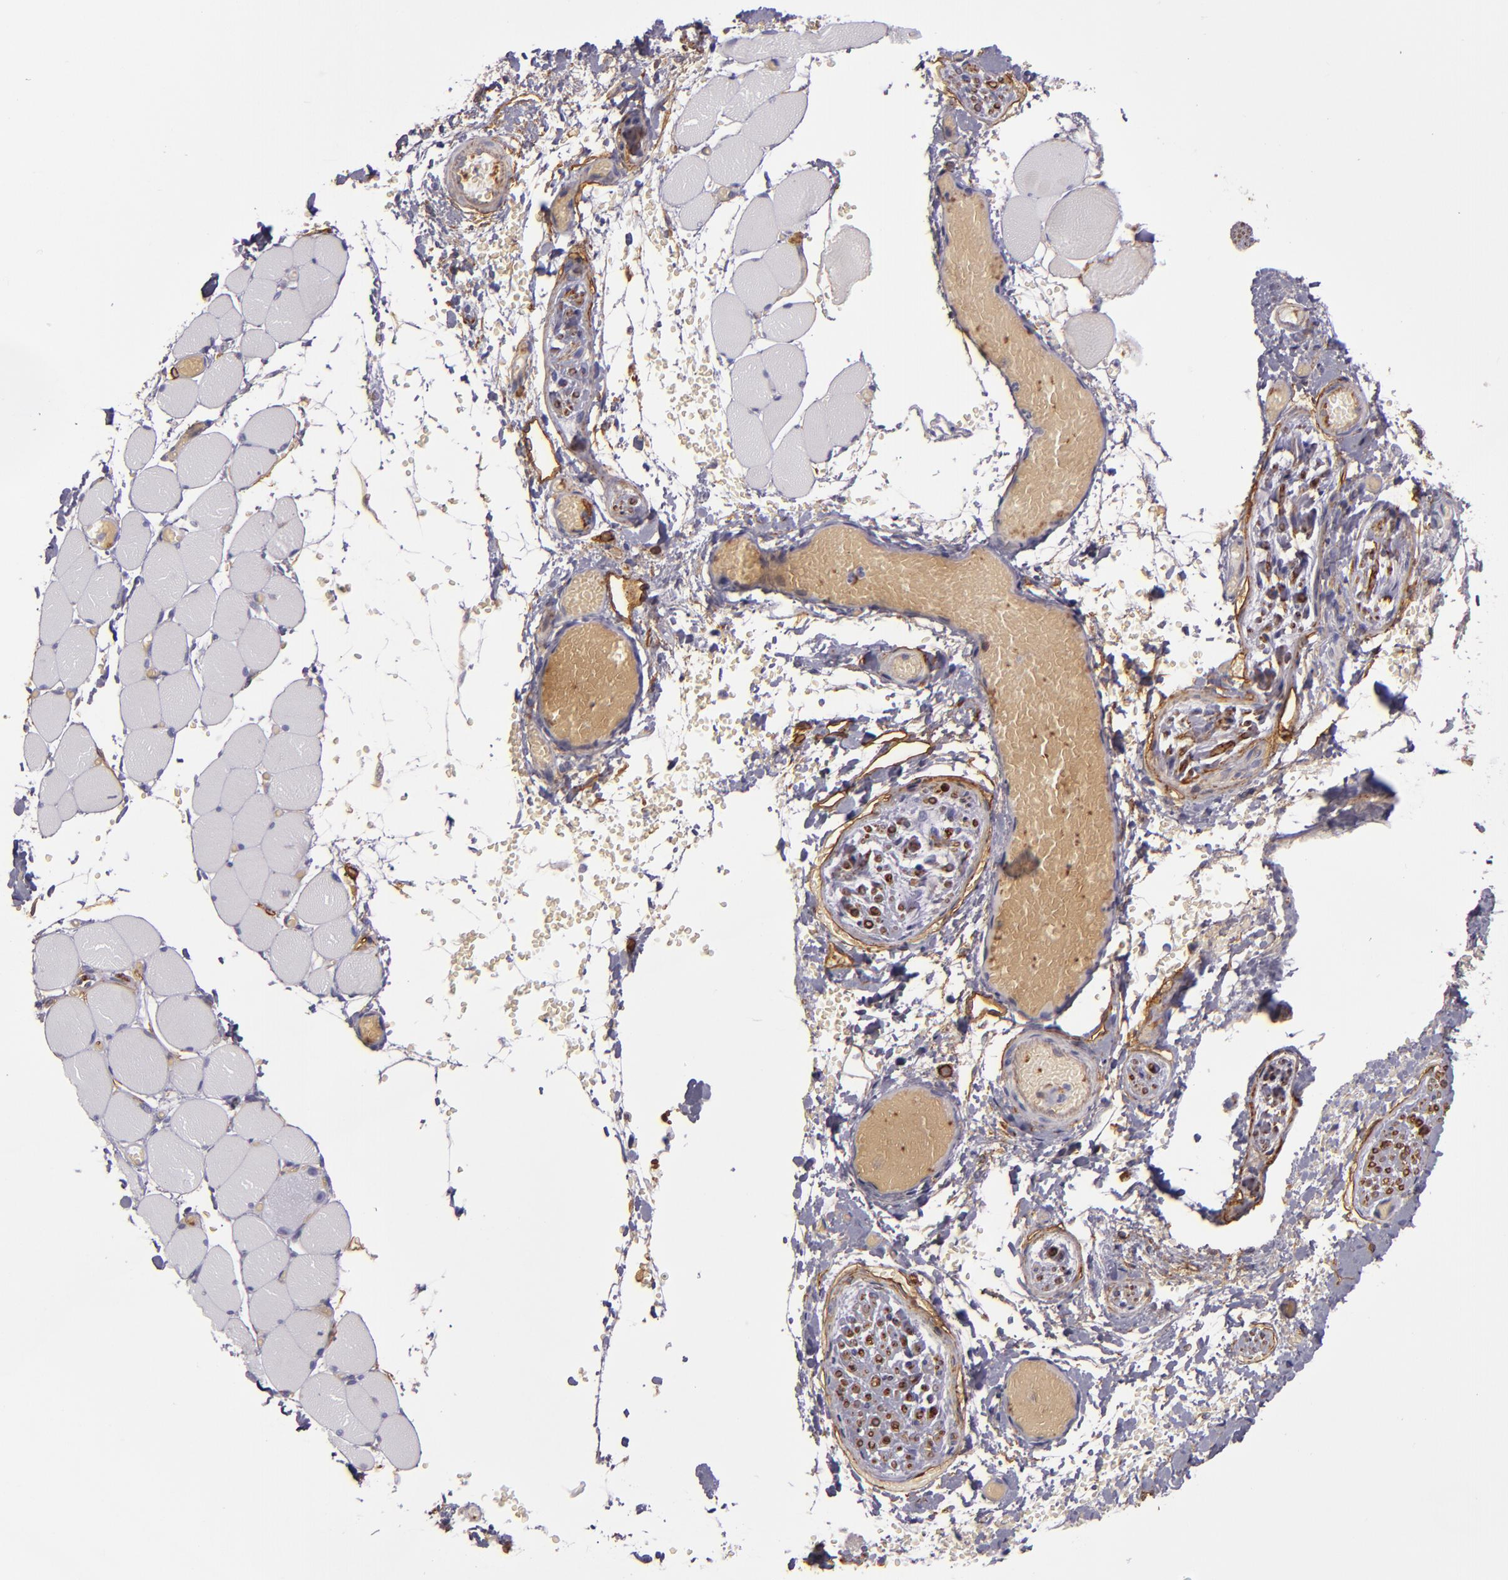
{"staining": {"intensity": "negative", "quantity": "none", "location": "none"}, "tissue": "skeletal muscle", "cell_type": "Myocytes", "image_type": "normal", "snomed": [{"axis": "morphology", "description": "Normal tissue, NOS"}, {"axis": "topography", "description": "Skeletal muscle"}, {"axis": "topography", "description": "Soft tissue"}], "caption": "IHC of unremarkable human skeletal muscle demonstrates no expression in myocytes. (Stains: DAB (3,3'-diaminobenzidine) immunohistochemistry (IHC) with hematoxylin counter stain, Microscopy: brightfield microscopy at high magnification).", "gene": "CD9", "patient": {"sex": "female", "age": 58}}